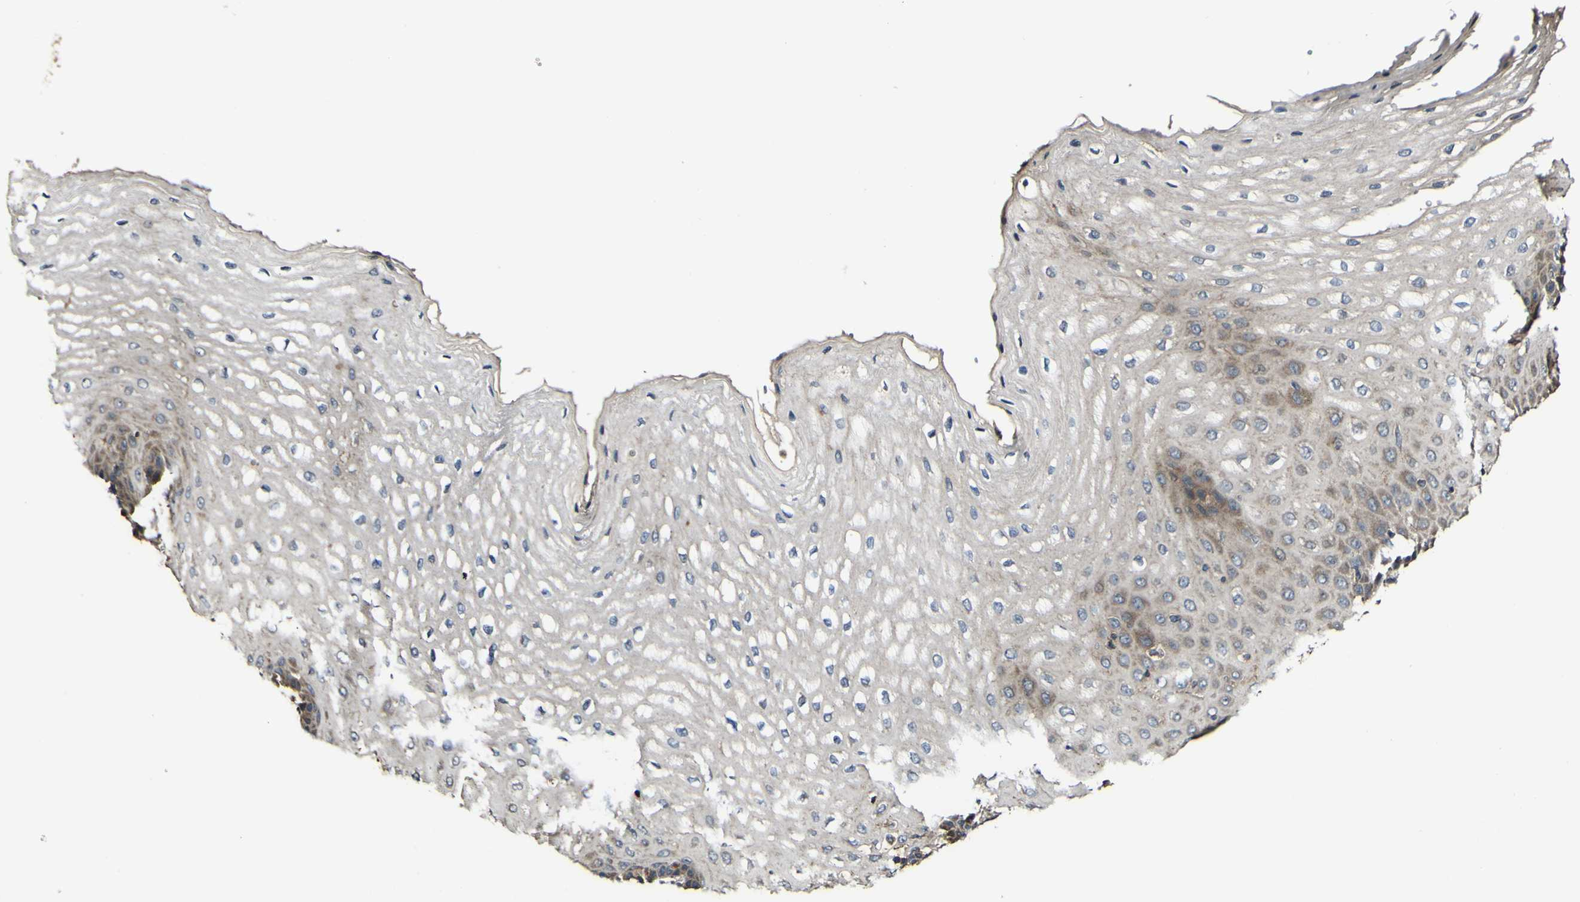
{"staining": {"intensity": "moderate", "quantity": "25%-75%", "location": "cytoplasmic/membranous"}, "tissue": "esophagus", "cell_type": "Squamous epithelial cells", "image_type": "normal", "snomed": [{"axis": "morphology", "description": "Normal tissue, NOS"}, {"axis": "topography", "description": "Esophagus"}], "caption": "Human esophagus stained with a brown dye shows moderate cytoplasmic/membranous positive positivity in approximately 25%-75% of squamous epithelial cells.", "gene": "NAALADL2", "patient": {"sex": "male", "age": 54}}